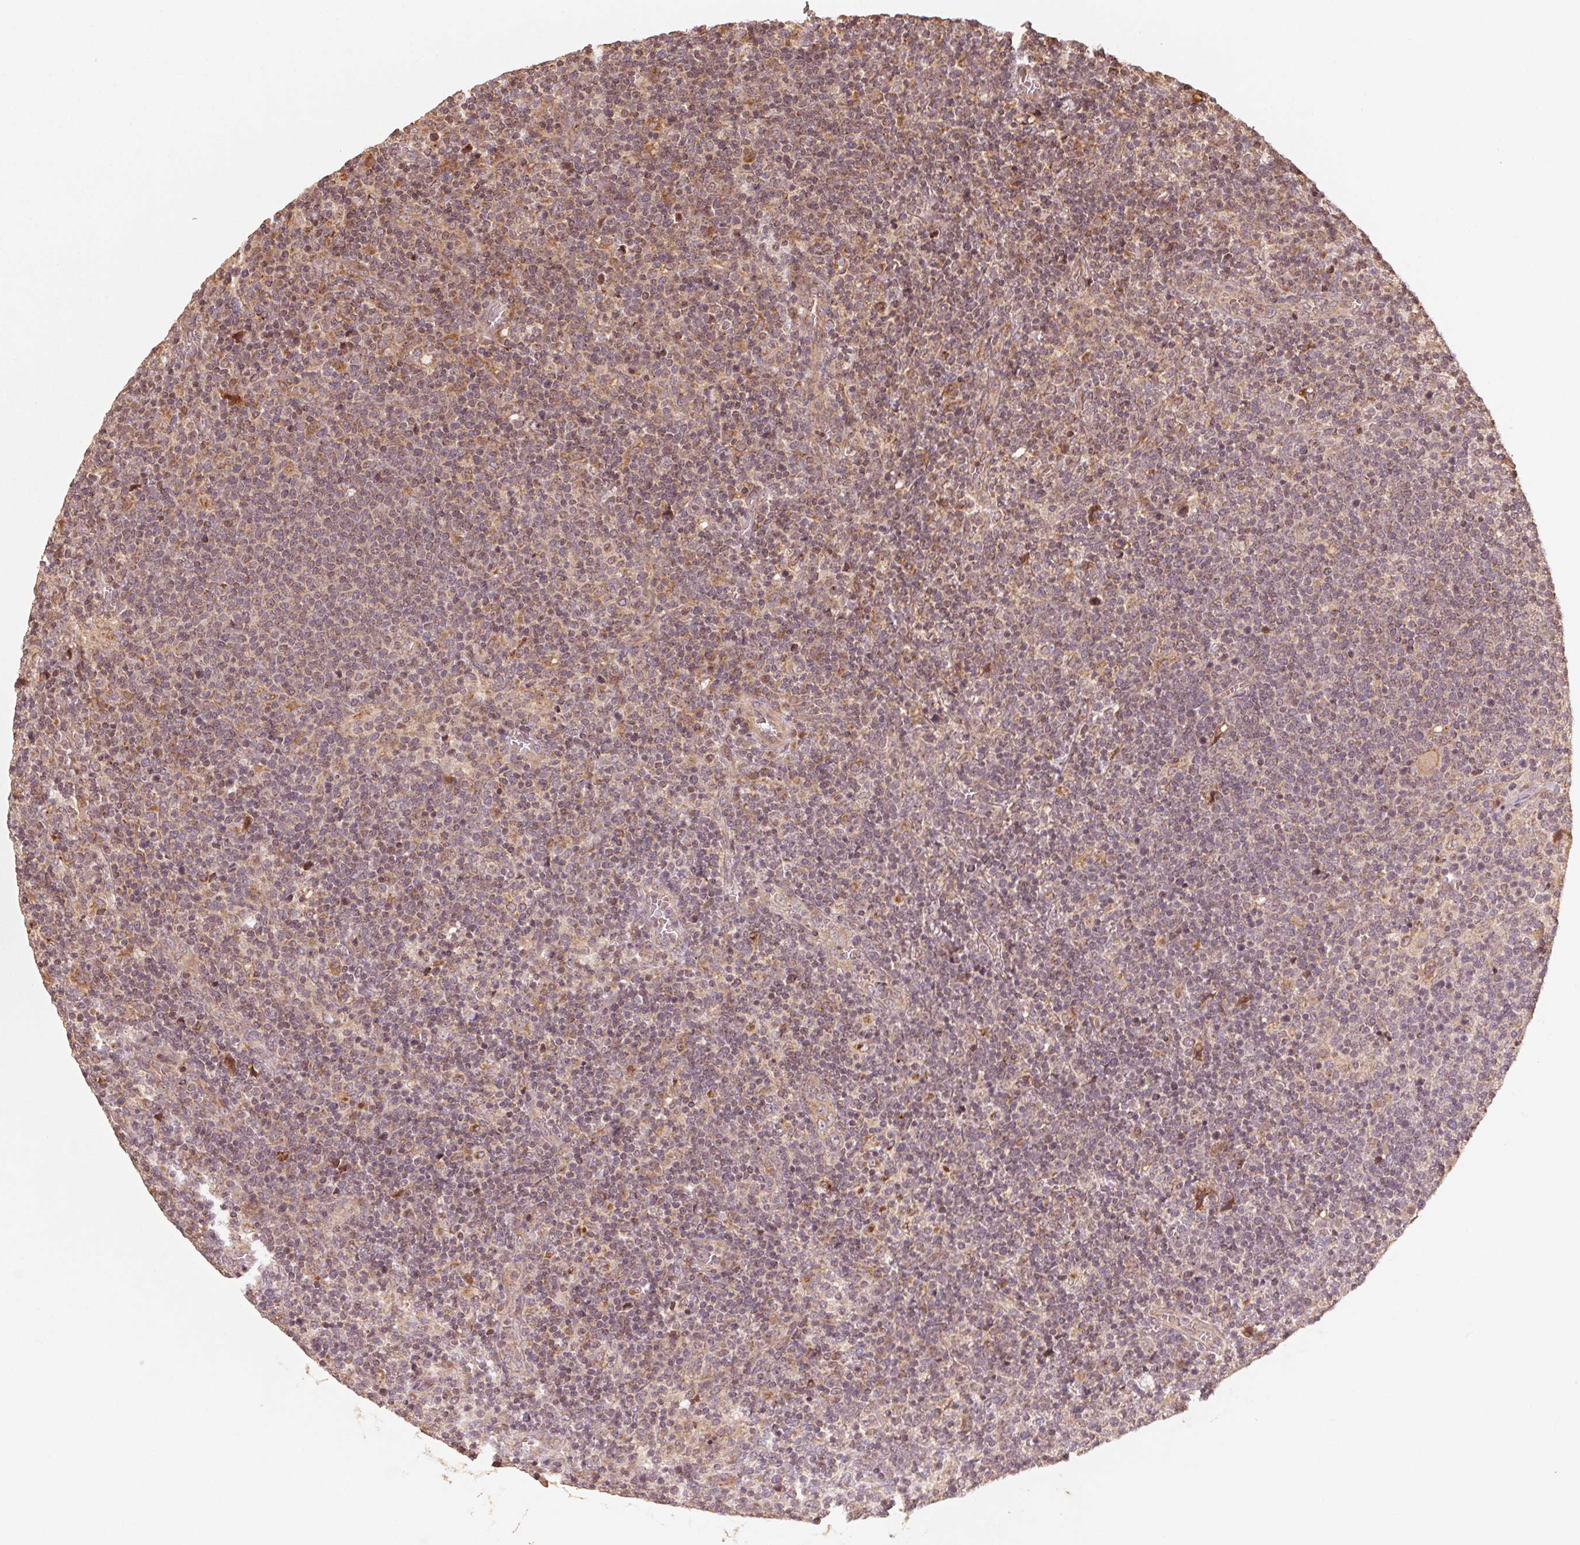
{"staining": {"intensity": "weak", "quantity": "<25%", "location": "cytoplasmic/membranous"}, "tissue": "lymphoma", "cell_type": "Tumor cells", "image_type": "cancer", "snomed": [{"axis": "morphology", "description": "Malignant lymphoma, non-Hodgkin's type, High grade"}, {"axis": "topography", "description": "Lymph node"}], "caption": "Tumor cells show no significant positivity in high-grade malignant lymphoma, non-Hodgkin's type.", "gene": "WBP2", "patient": {"sex": "male", "age": 61}}